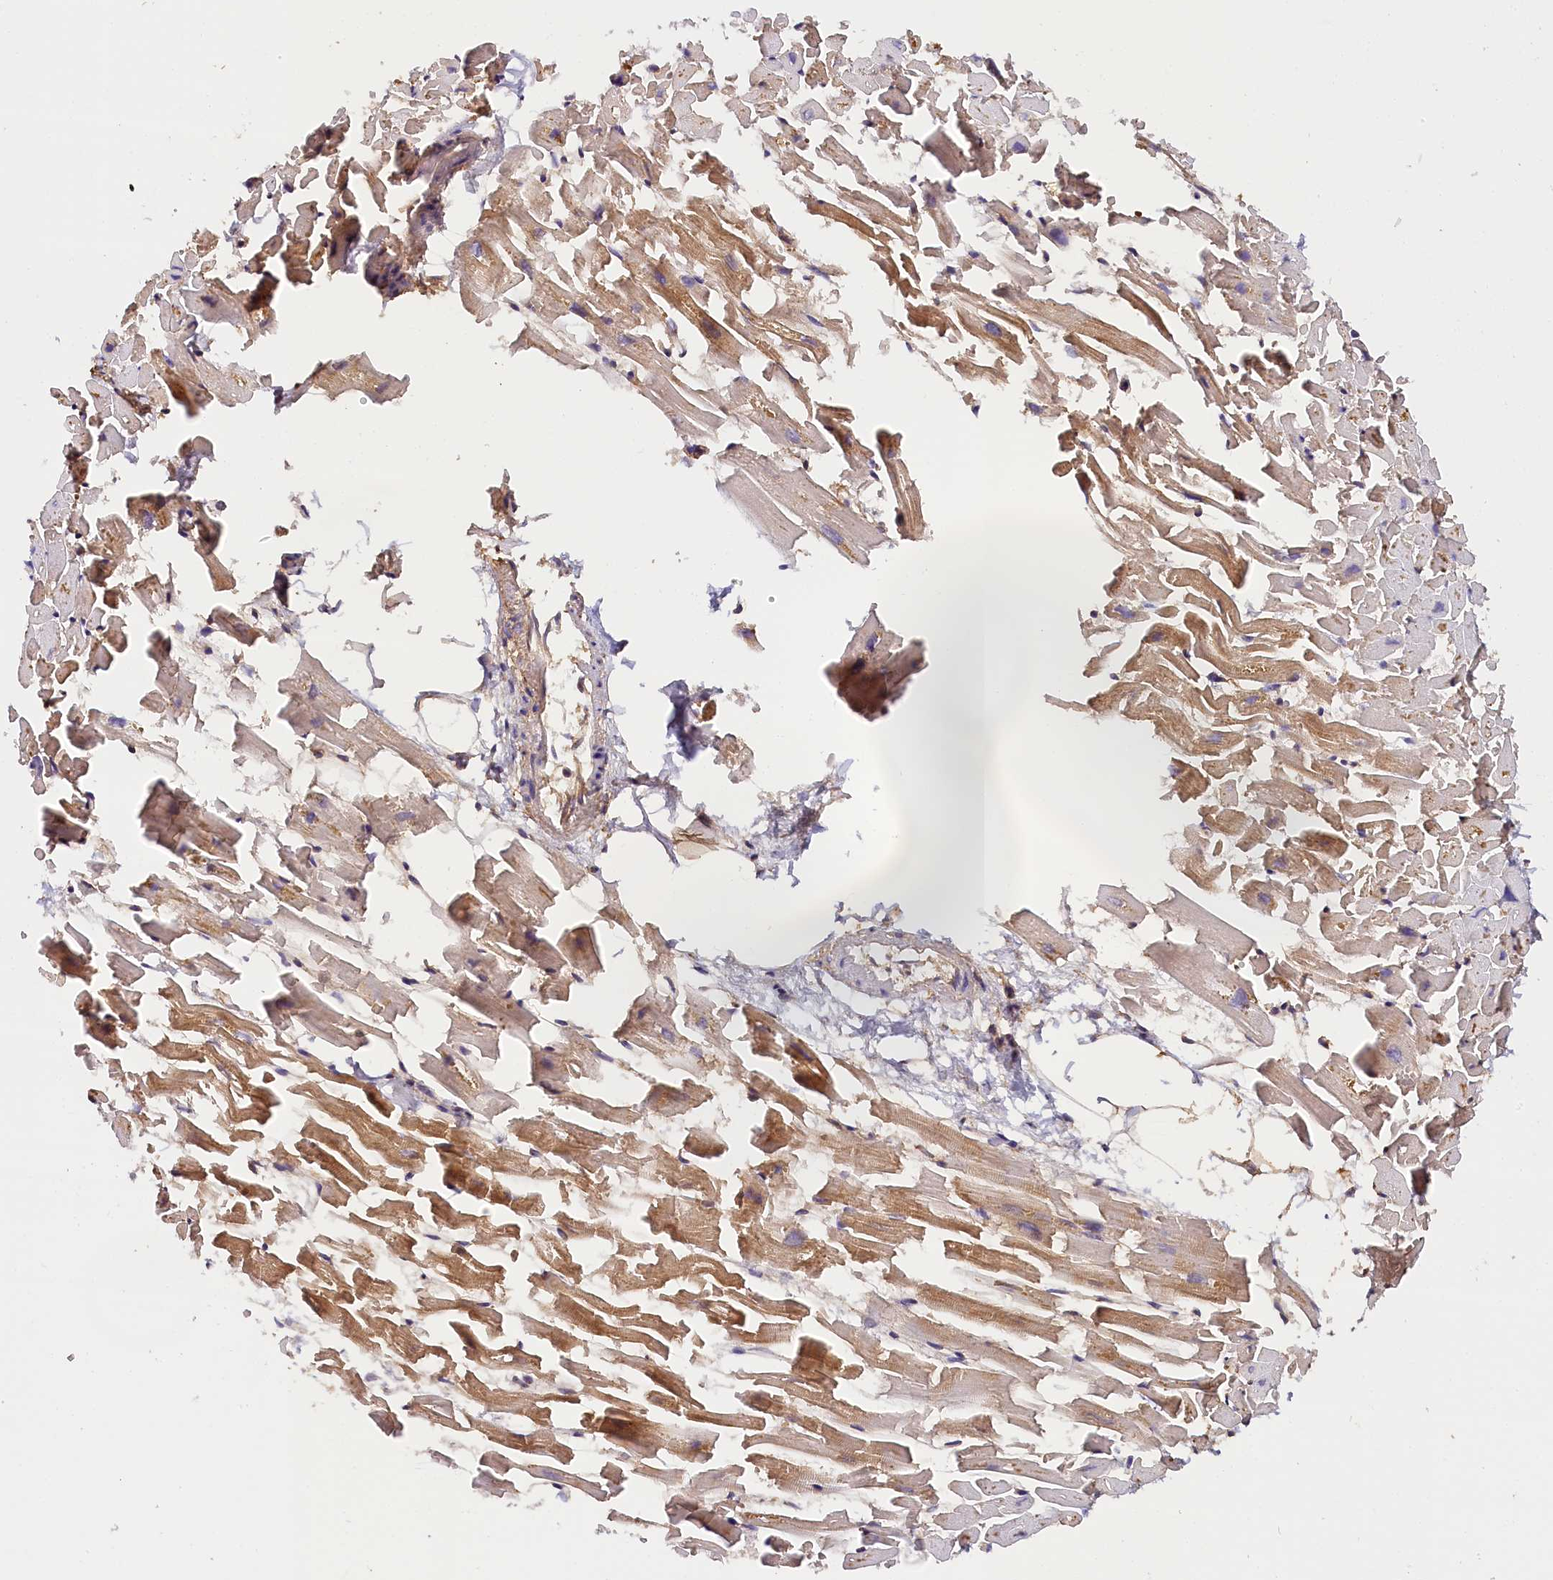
{"staining": {"intensity": "moderate", "quantity": ">75%", "location": "cytoplasmic/membranous"}, "tissue": "heart muscle", "cell_type": "Cardiomyocytes", "image_type": "normal", "snomed": [{"axis": "morphology", "description": "Normal tissue, NOS"}, {"axis": "topography", "description": "Heart"}], "caption": "Immunohistochemistry (IHC) of benign heart muscle reveals medium levels of moderate cytoplasmic/membranous expression in about >75% of cardiomyocytes. (Brightfield microscopy of DAB IHC at high magnification).", "gene": "KATNB1", "patient": {"sex": "female", "age": 64}}